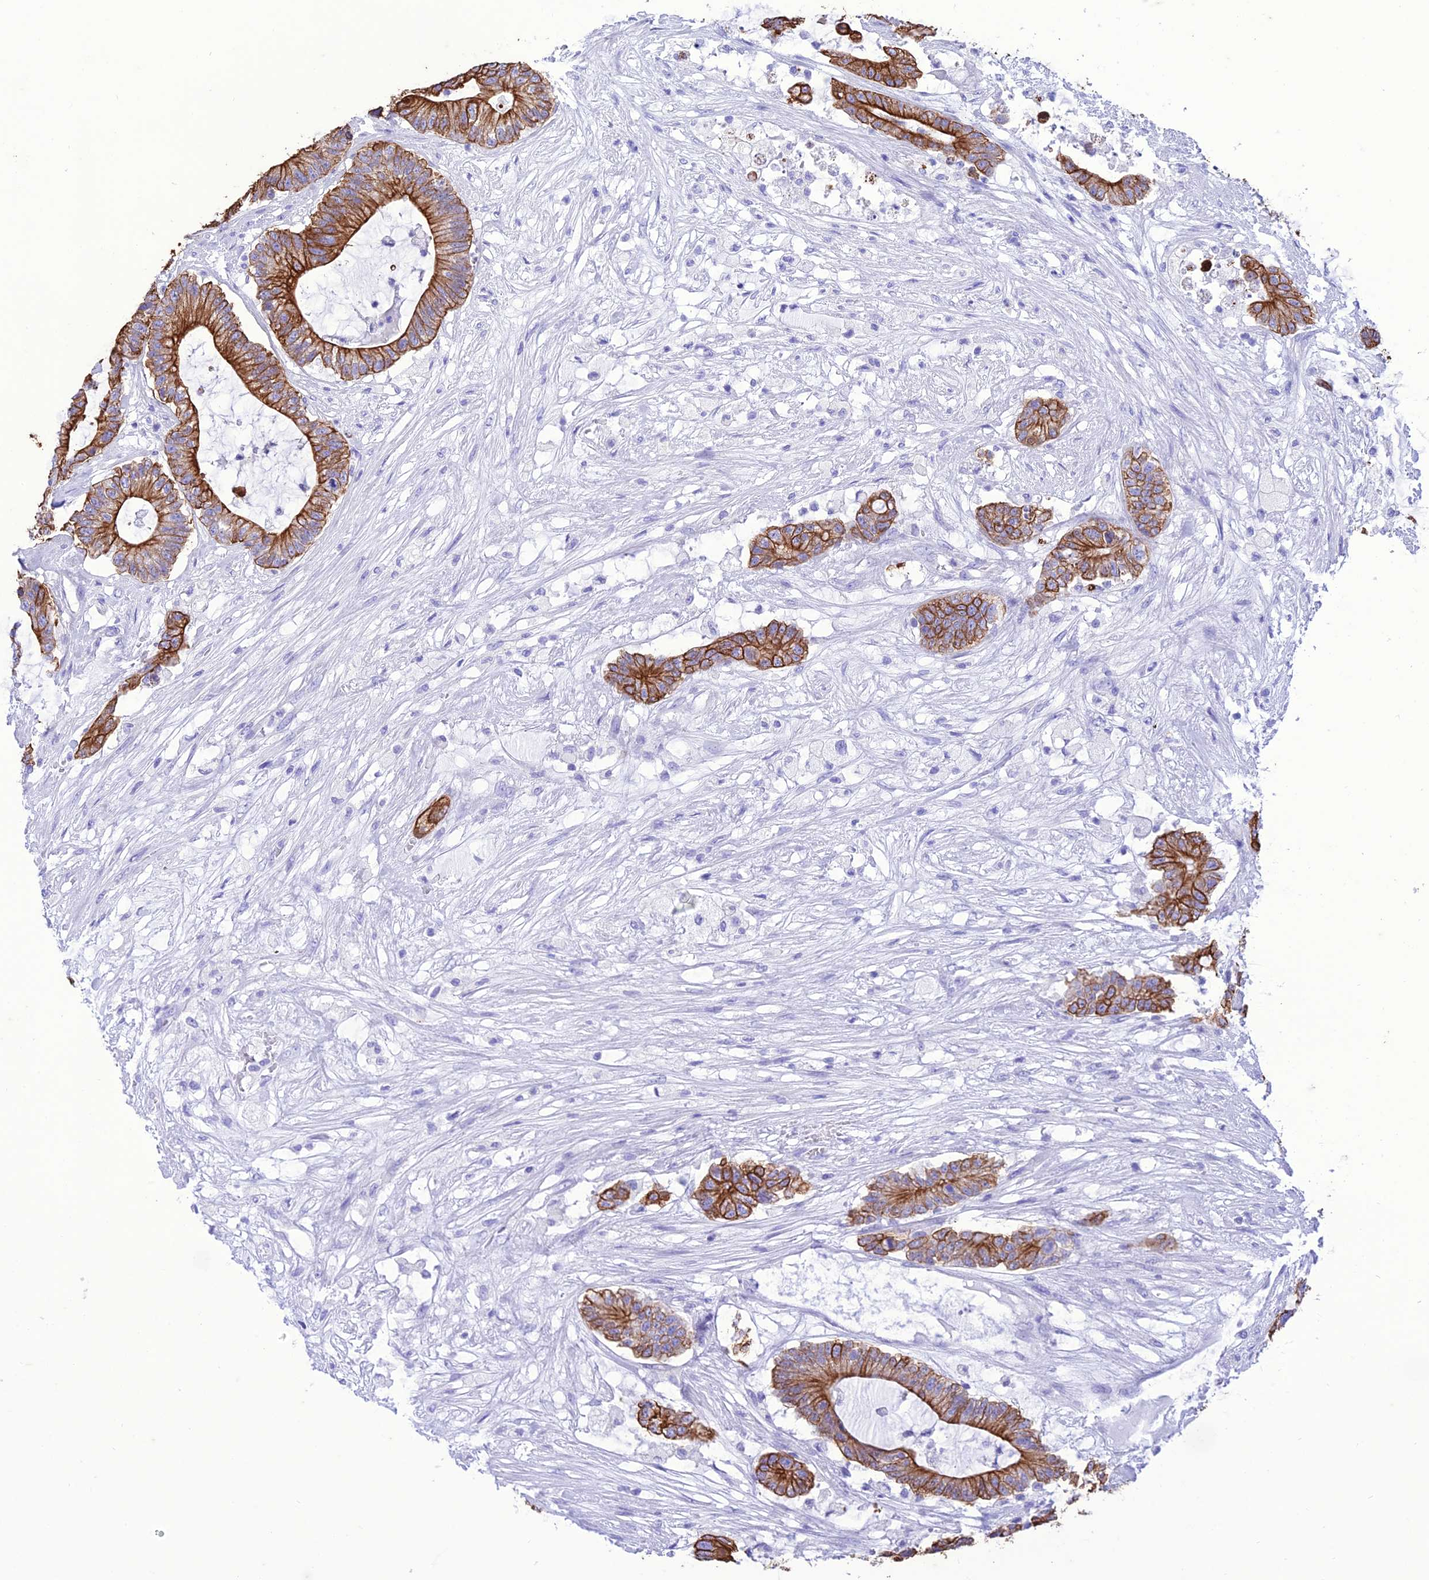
{"staining": {"intensity": "strong", "quantity": ">75%", "location": "cytoplasmic/membranous"}, "tissue": "colorectal cancer", "cell_type": "Tumor cells", "image_type": "cancer", "snomed": [{"axis": "morphology", "description": "Adenocarcinoma, NOS"}, {"axis": "topography", "description": "Colon"}], "caption": "Protein staining exhibits strong cytoplasmic/membranous expression in about >75% of tumor cells in colorectal cancer (adenocarcinoma). (DAB (3,3'-diaminobenzidine) IHC, brown staining for protein, blue staining for nuclei).", "gene": "VPS52", "patient": {"sex": "female", "age": 84}}